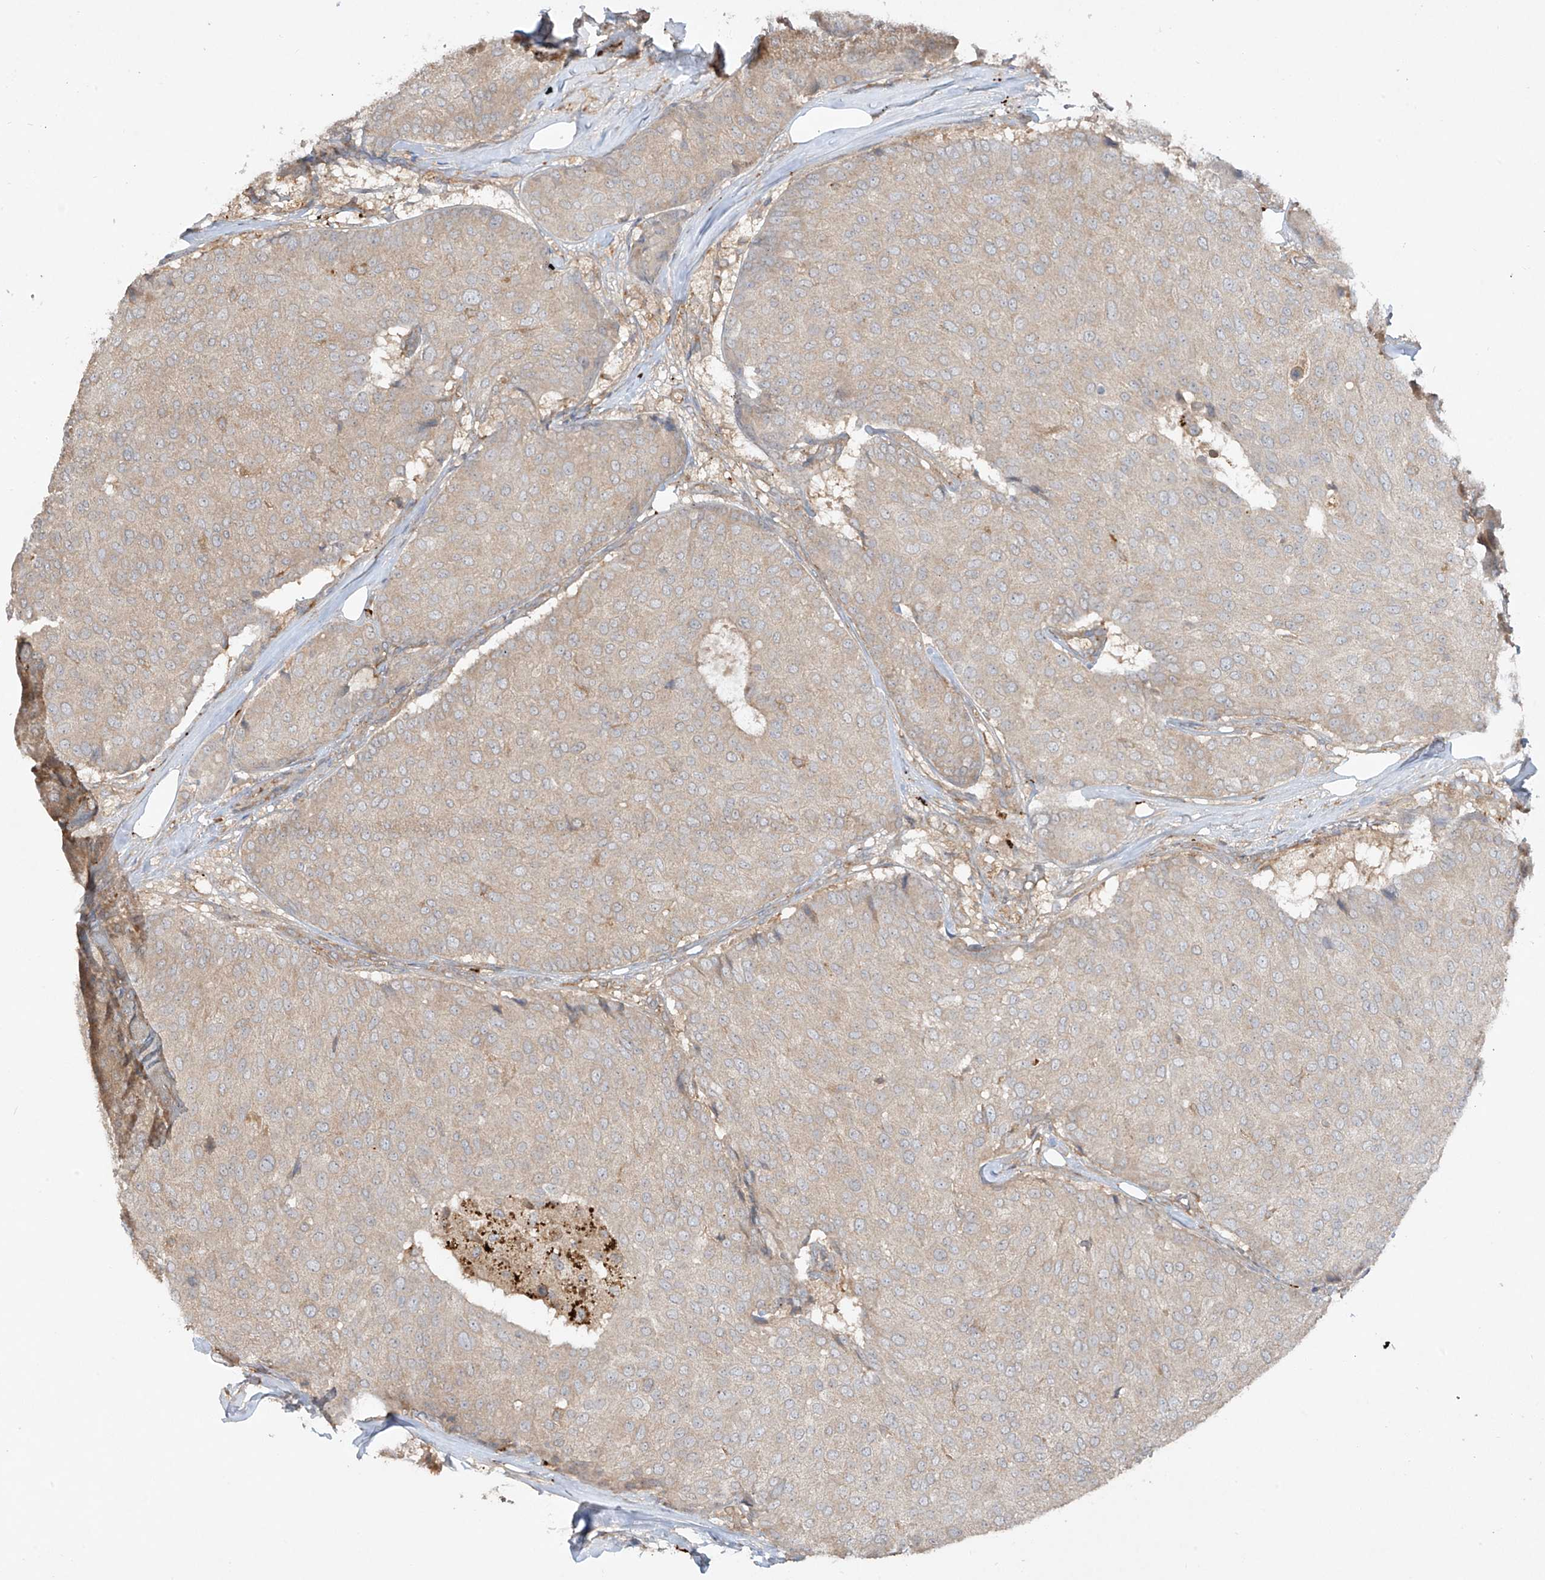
{"staining": {"intensity": "weak", "quantity": "<25%", "location": "cytoplasmic/membranous"}, "tissue": "breast cancer", "cell_type": "Tumor cells", "image_type": "cancer", "snomed": [{"axis": "morphology", "description": "Duct carcinoma"}, {"axis": "topography", "description": "Breast"}], "caption": "The micrograph shows no staining of tumor cells in breast cancer (intraductal carcinoma). The staining was performed using DAB (3,3'-diaminobenzidine) to visualize the protein expression in brown, while the nuclei were stained in blue with hematoxylin (Magnification: 20x).", "gene": "LDAH", "patient": {"sex": "female", "age": 75}}